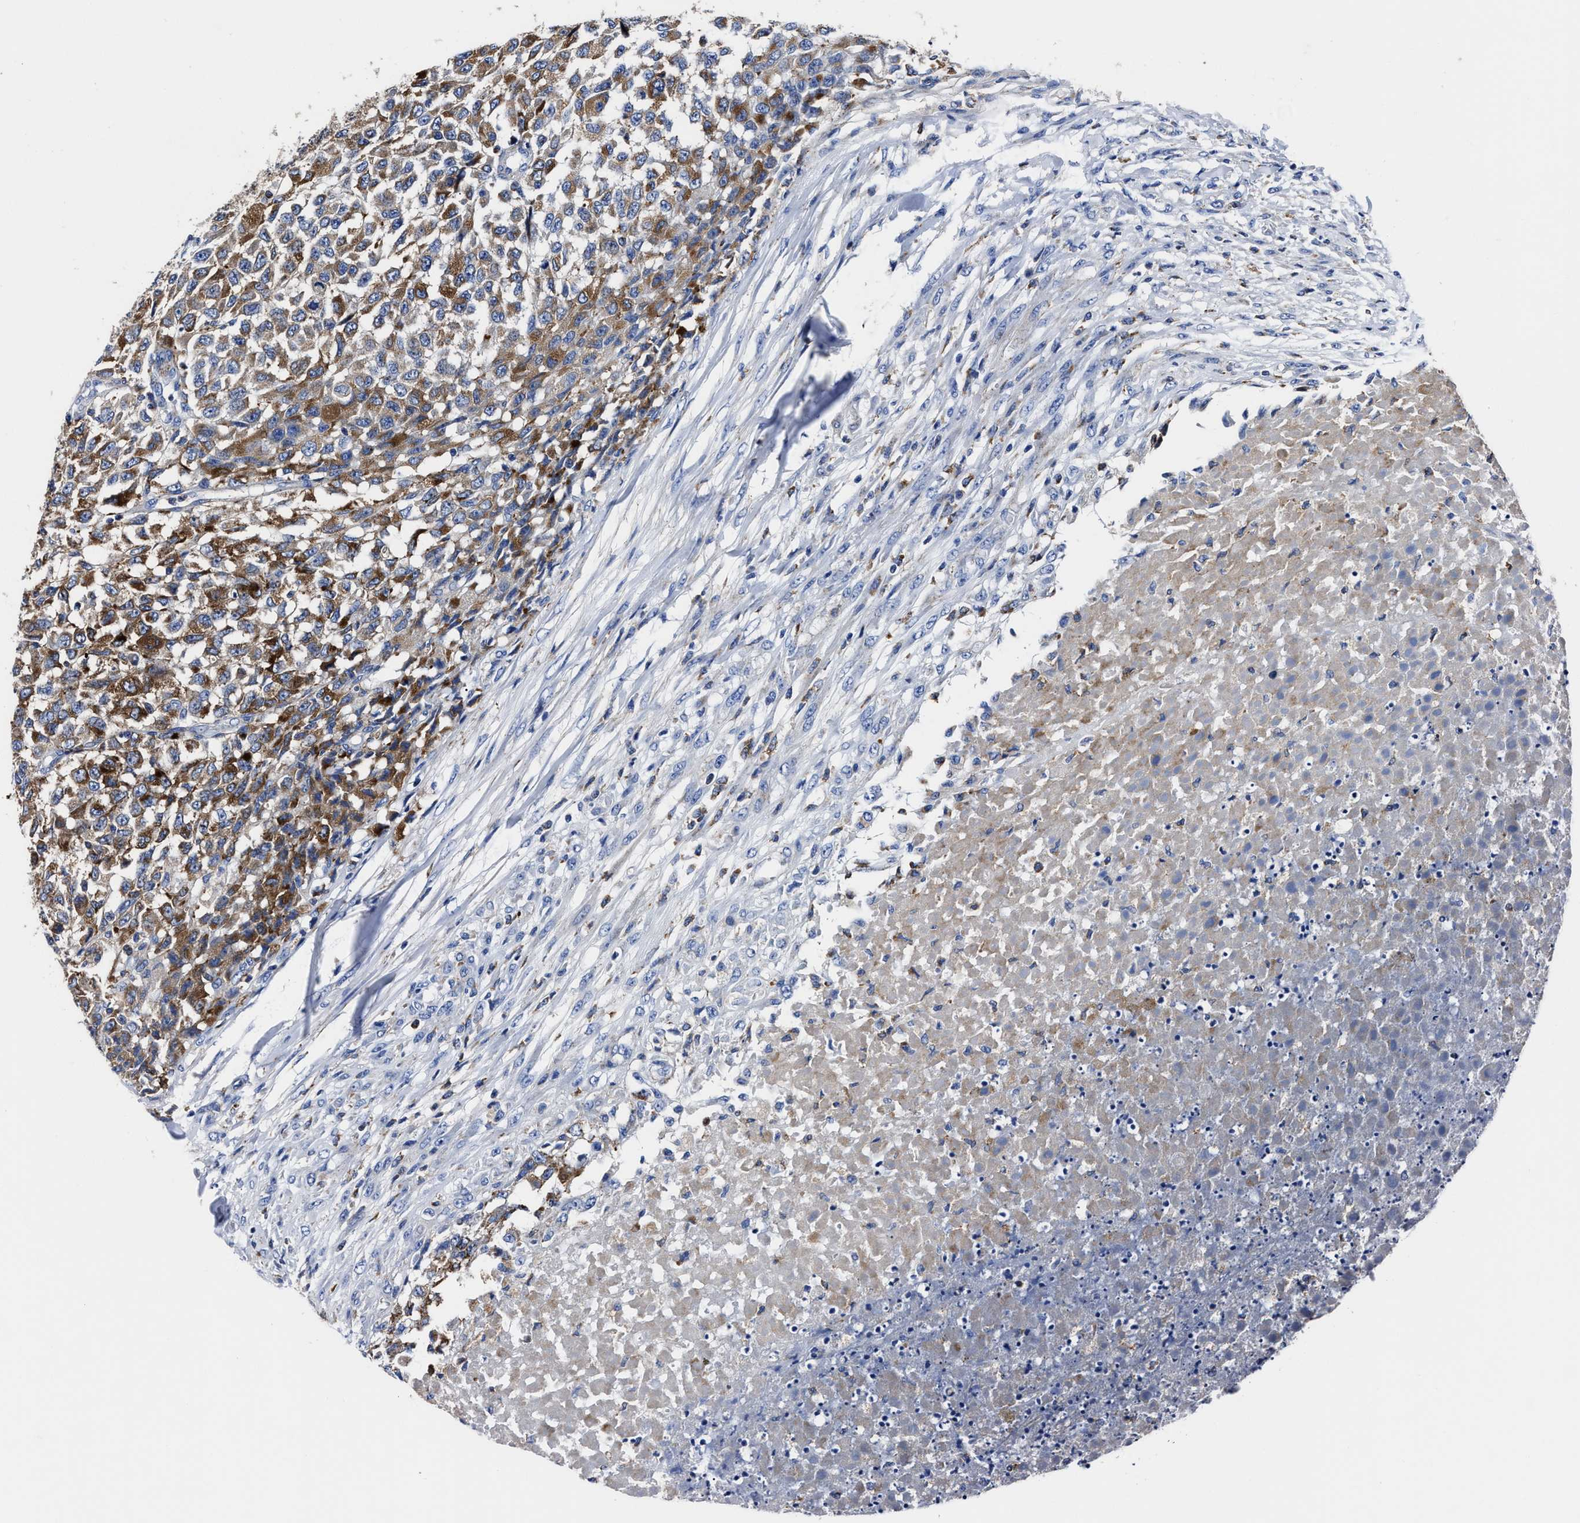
{"staining": {"intensity": "moderate", "quantity": ">75%", "location": "cytoplasmic/membranous"}, "tissue": "testis cancer", "cell_type": "Tumor cells", "image_type": "cancer", "snomed": [{"axis": "morphology", "description": "Seminoma, NOS"}, {"axis": "topography", "description": "Testis"}], "caption": "There is medium levels of moderate cytoplasmic/membranous expression in tumor cells of testis cancer (seminoma), as demonstrated by immunohistochemical staining (brown color).", "gene": "LAMTOR4", "patient": {"sex": "male", "age": 59}}